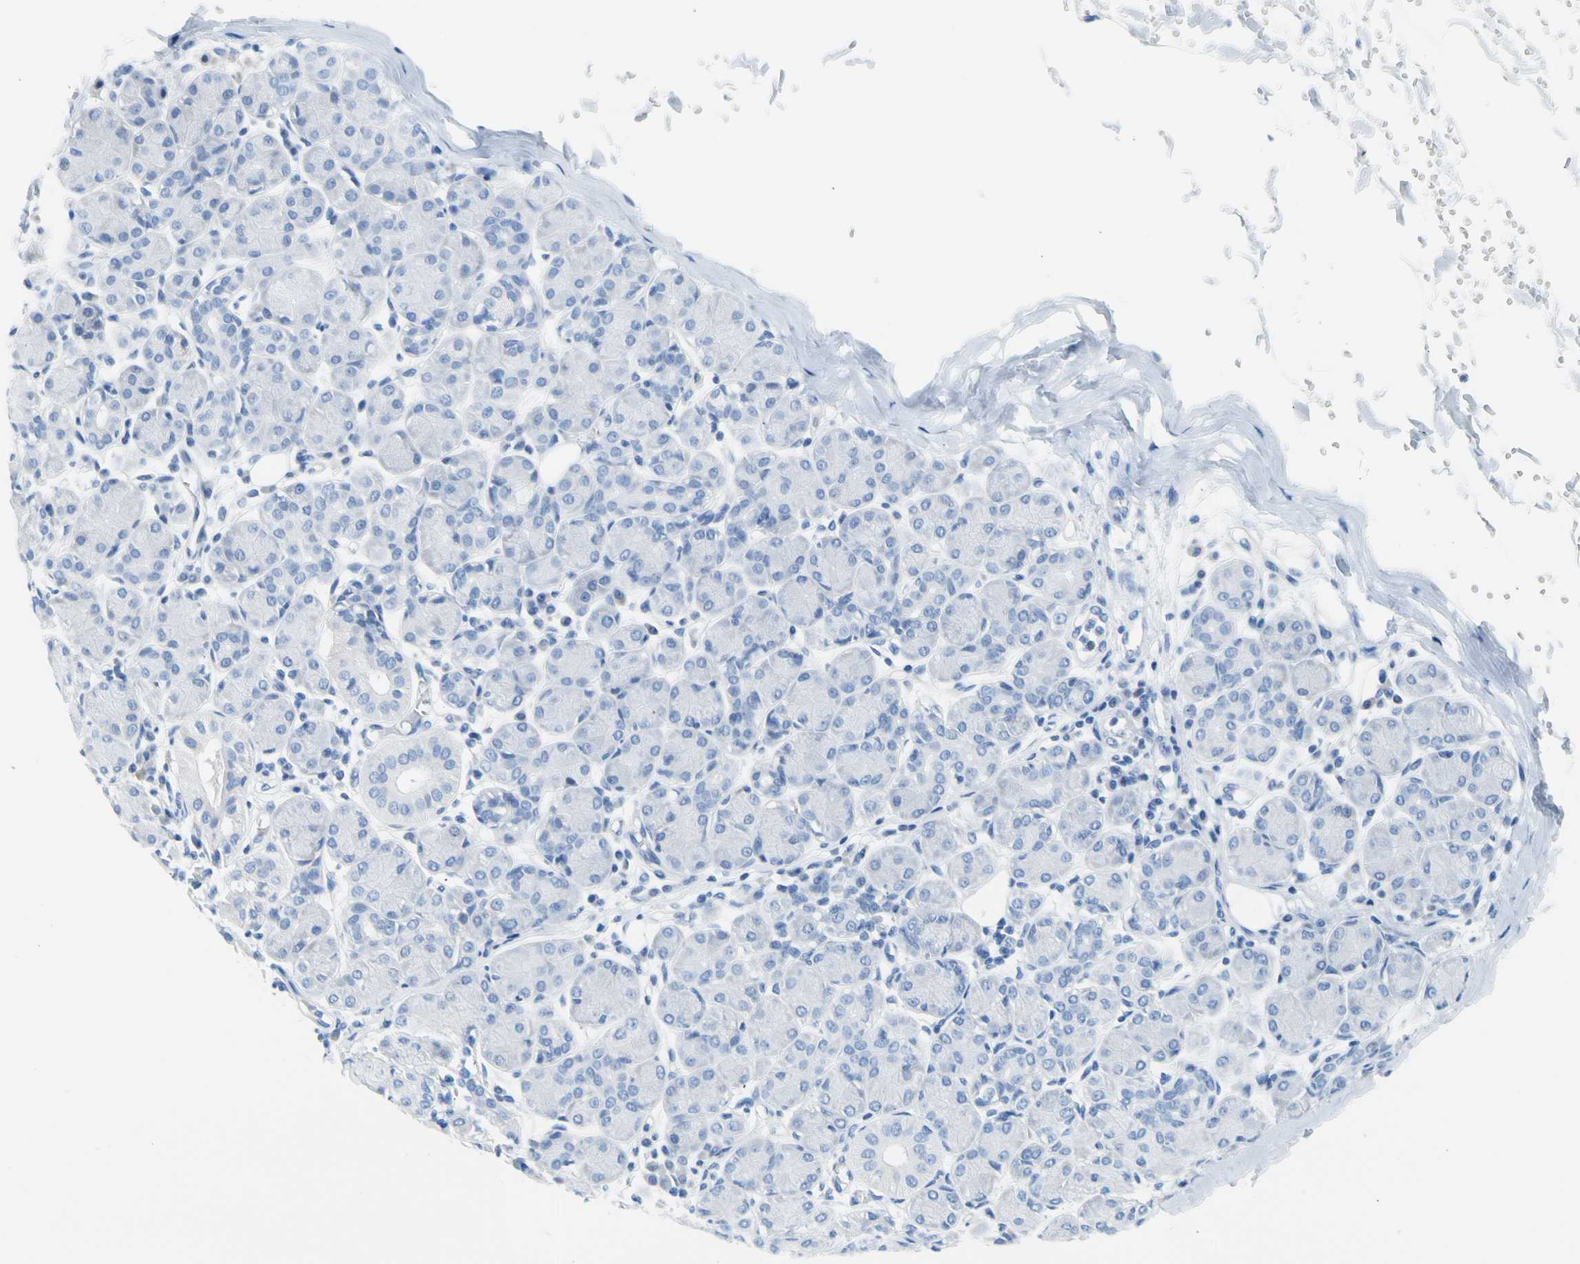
{"staining": {"intensity": "negative", "quantity": "none", "location": "none"}, "tissue": "salivary gland", "cell_type": "Glandular cells", "image_type": "normal", "snomed": [{"axis": "morphology", "description": "Normal tissue, NOS"}, {"axis": "morphology", "description": "Inflammation, NOS"}, {"axis": "topography", "description": "Lymph node"}, {"axis": "topography", "description": "Salivary gland"}], "caption": "This is an immunohistochemistry (IHC) micrograph of unremarkable human salivary gland. There is no staining in glandular cells.", "gene": "CEL", "patient": {"sex": "male", "age": 3}}